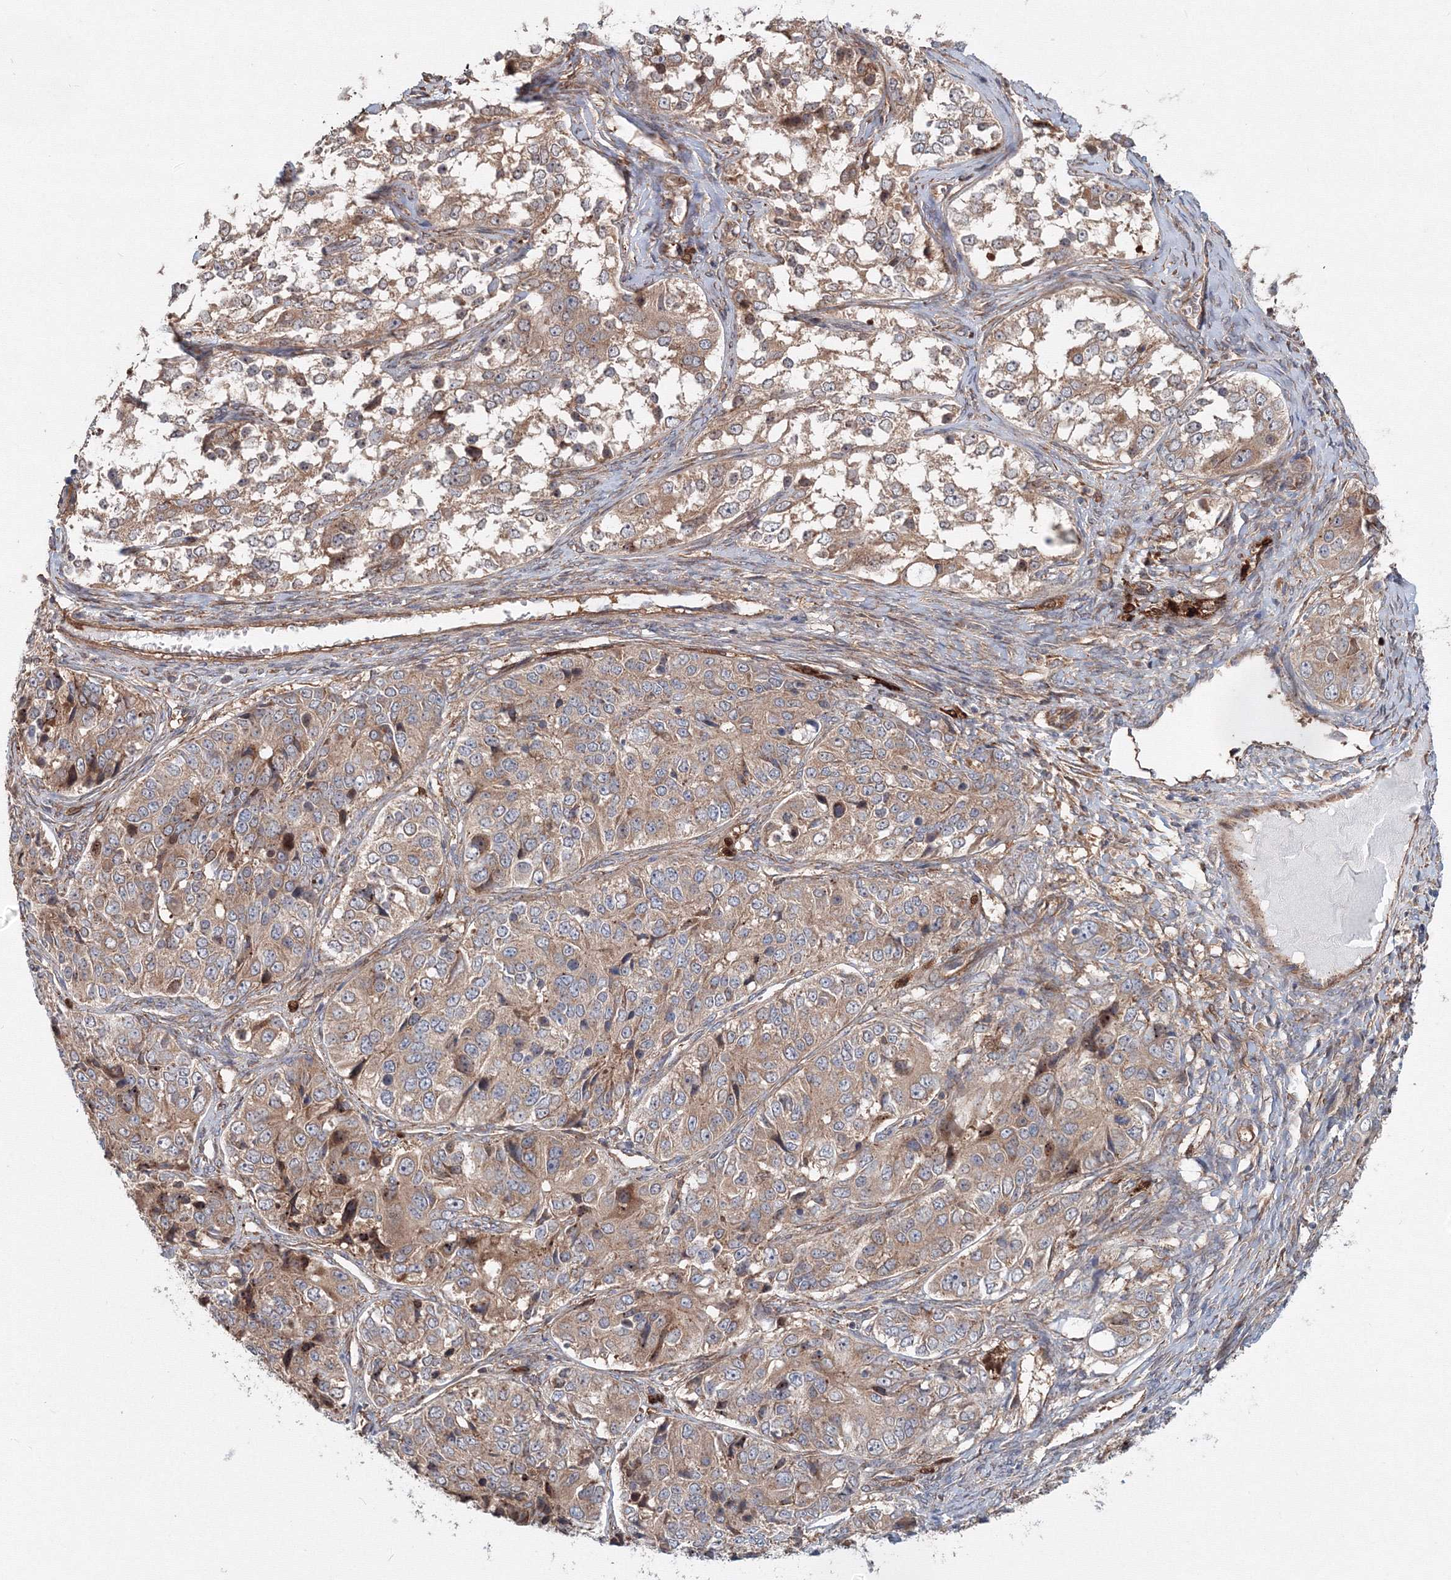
{"staining": {"intensity": "weak", "quantity": ">75%", "location": "cytoplasmic/membranous"}, "tissue": "ovarian cancer", "cell_type": "Tumor cells", "image_type": "cancer", "snomed": [{"axis": "morphology", "description": "Carcinoma, endometroid"}, {"axis": "topography", "description": "Ovary"}], "caption": "Brown immunohistochemical staining in endometroid carcinoma (ovarian) displays weak cytoplasmic/membranous staining in about >75% of tumor cells.", "gene": "EXOC1", "patient": {"sex": "female", "age": 51}}